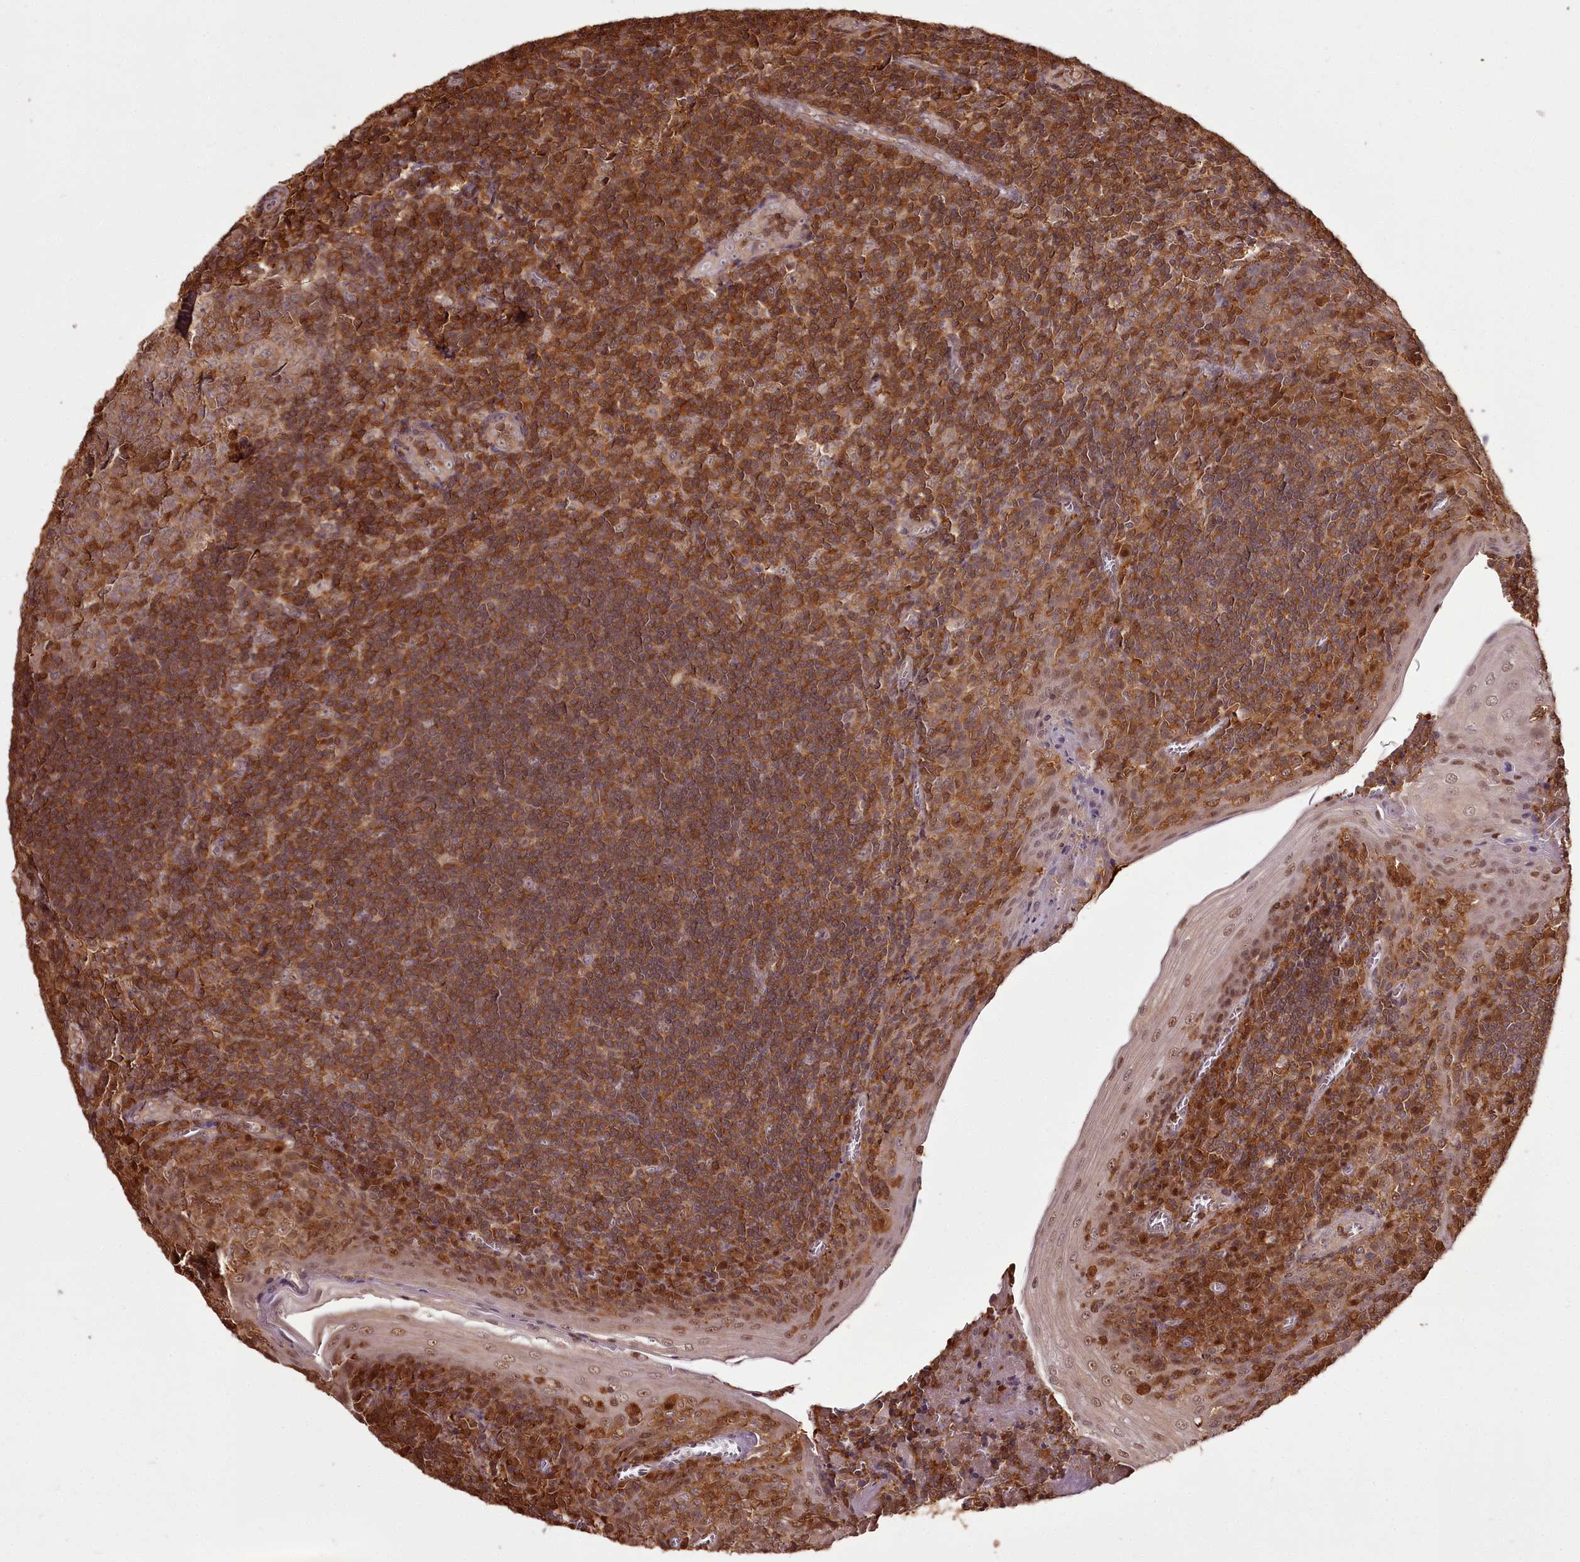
{"staining": {"intensity": "moderate", "quantity": "25%-75%", "location": "cytoplasmic/membranous,nuclear"}, "tissue": "tonsil", "cell_type": "Germinal center cells", "image_type": "normal", "snomed": [{"axis": "morphology", "description": "Normal tissue, NOS"}, {"axis": "topography", "description": "Tonsil"}], "caption": "Brown immunohistochemical staining in unremarkable tonsil shows moderate cytoplasmic/membranous,nuclear staining in approximately 25%-75% of germinal center cells.", "gene": "NPRL2", "patient": {"sex": "male", "age": 27}}